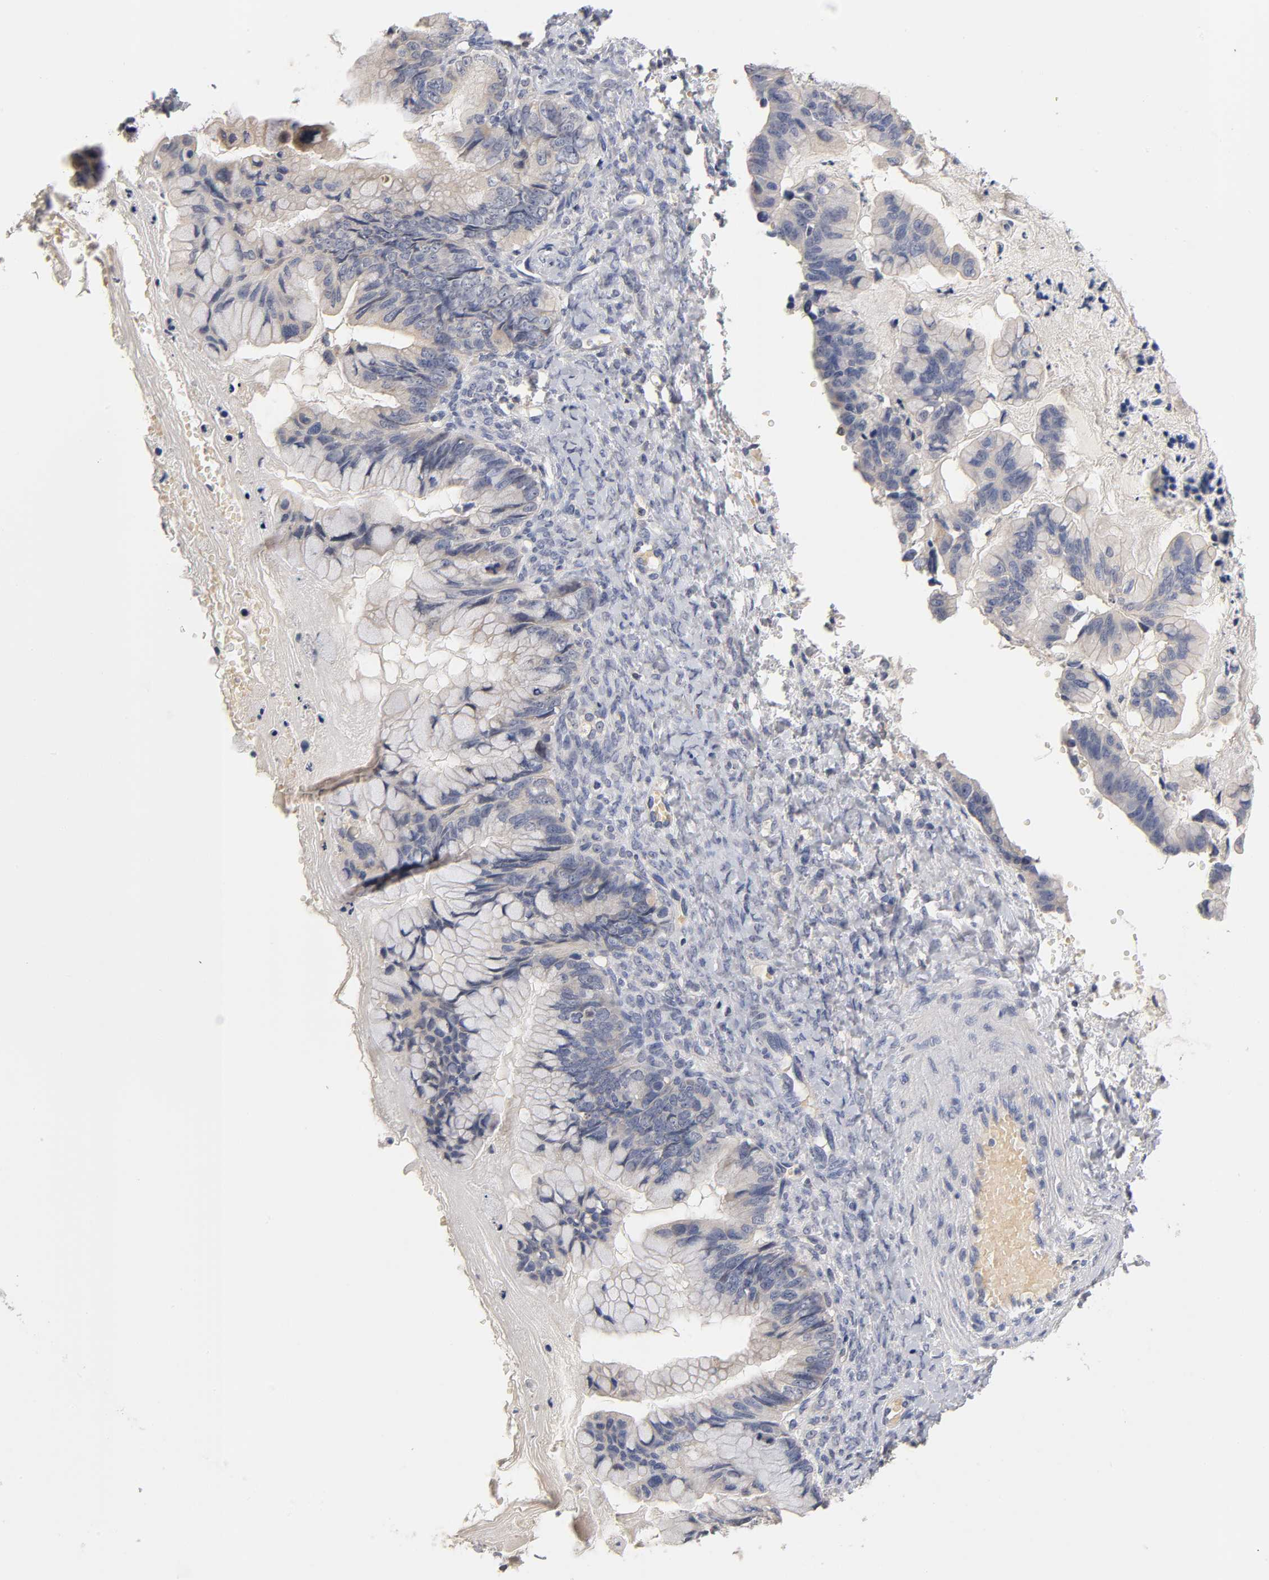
{"staining": {"intensity": "negative", "quantity": "none", "location": "none"}, "tissue": "ovarian cancer", "cell_type": "Tumor cells", "image_type": "cancer", "snomed": [{"axis": "morphology", "description": "Cystadenocarcinoma, mucinous, NOS"}, {"axis": "topography", "description": "Ovary"}], "caption": "Tumor cells are negative for protein expression in human ovarian mucinous cystadenocarcinoma. (IHC, brightfield microscopy, high magnification).", "gene": "OVOL1", "patient": {"sex": "female", "age": 36}}